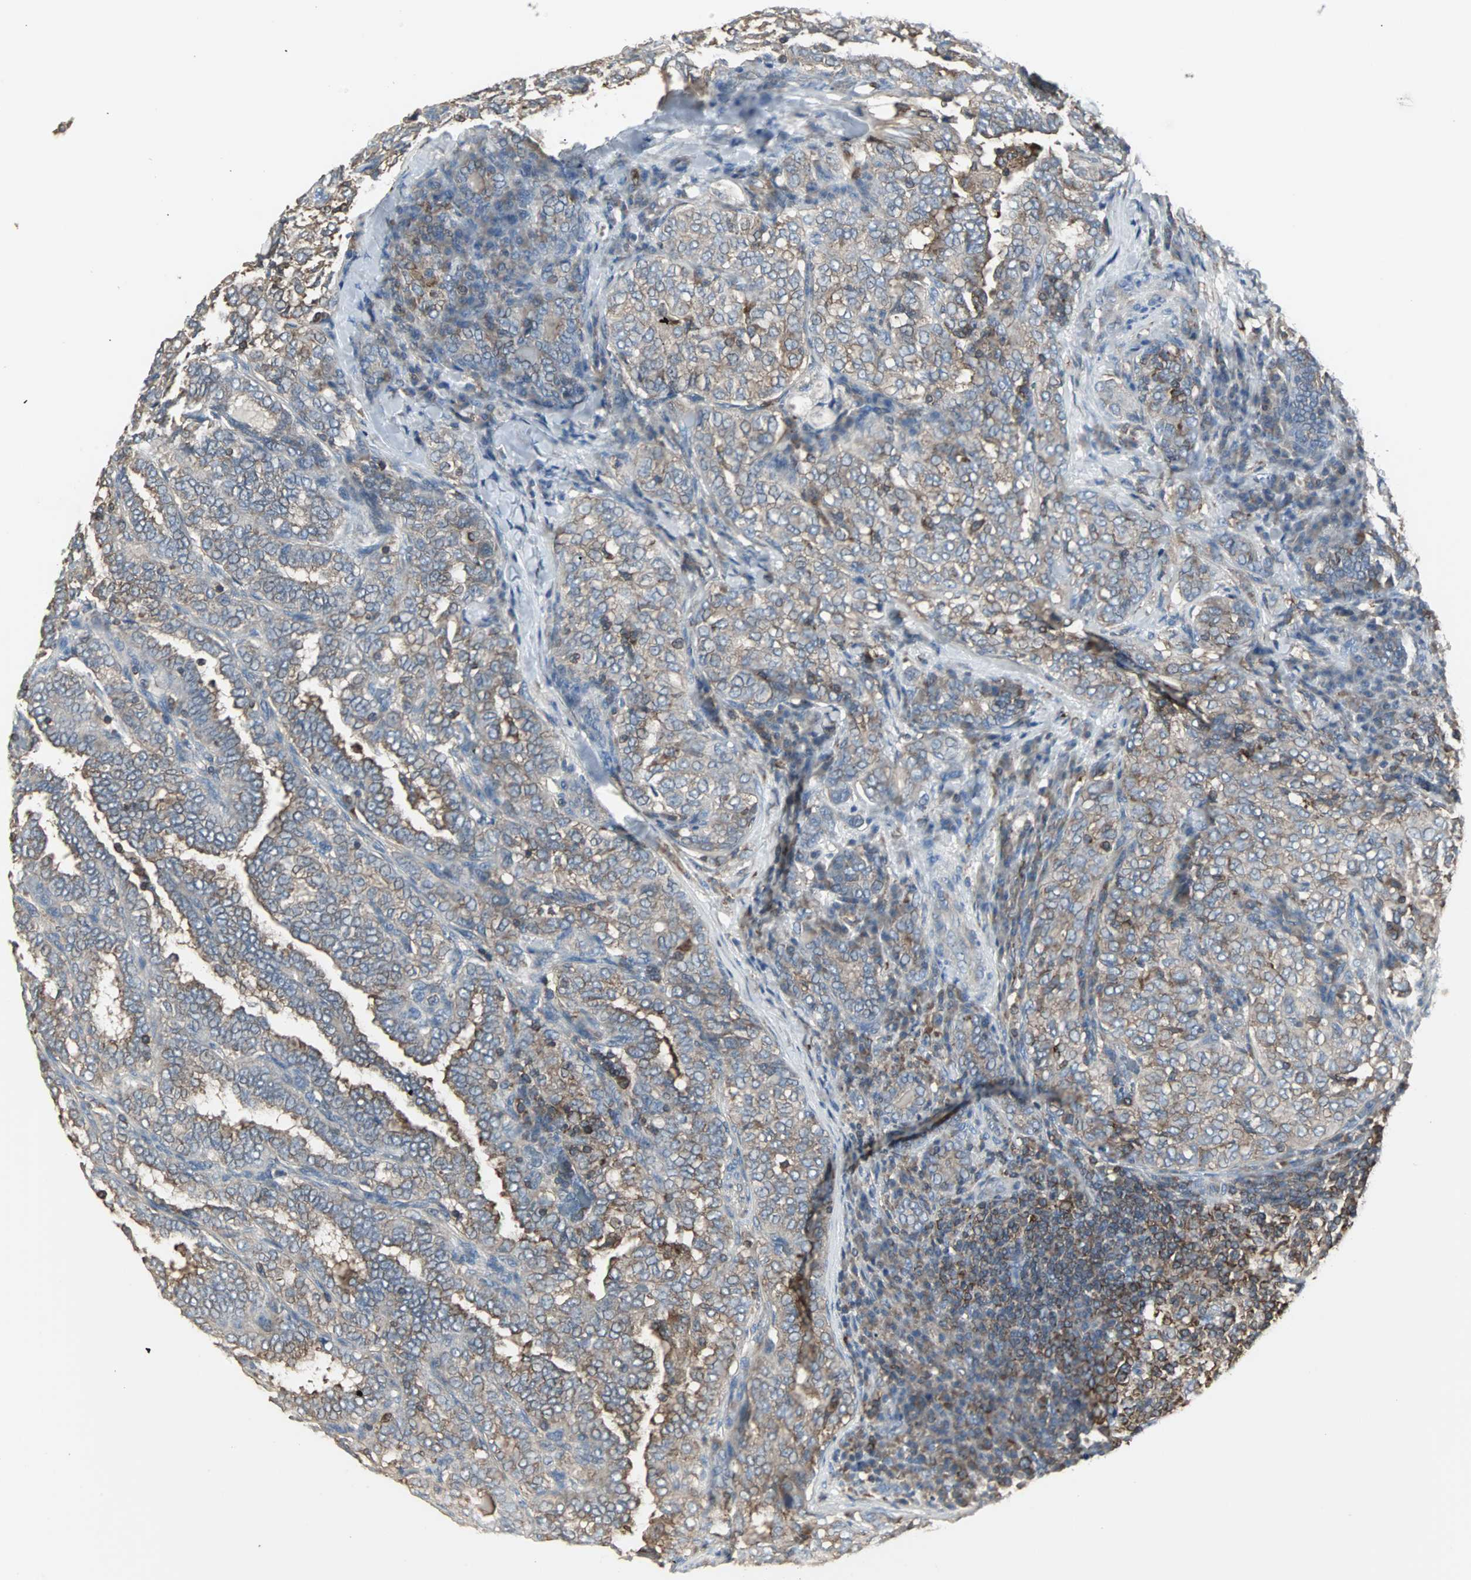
{"staining": {"intensity": "moderate", "quantity": "25%-75%", "location": "cytoplasmic/membranous"}, "tissue": "thyroid cancer", "cell_type": "Tumor cells", "image_type": "cancer", "snomed": [{"axis": "morphology", "description": "Papillary adenocarcinoma, NOS"}, {"axis": "topography", "description": "Thyroid gland"}], "caption": "Thyroid papillary adenocarcinoma stained for a protein (brown) reveals moderate cytoplasmic/membranous positive expression in about 25%-75% of tumor cells.", "gene": "LRRFIP1", "patient": {"sex": "female", "age": 30}}